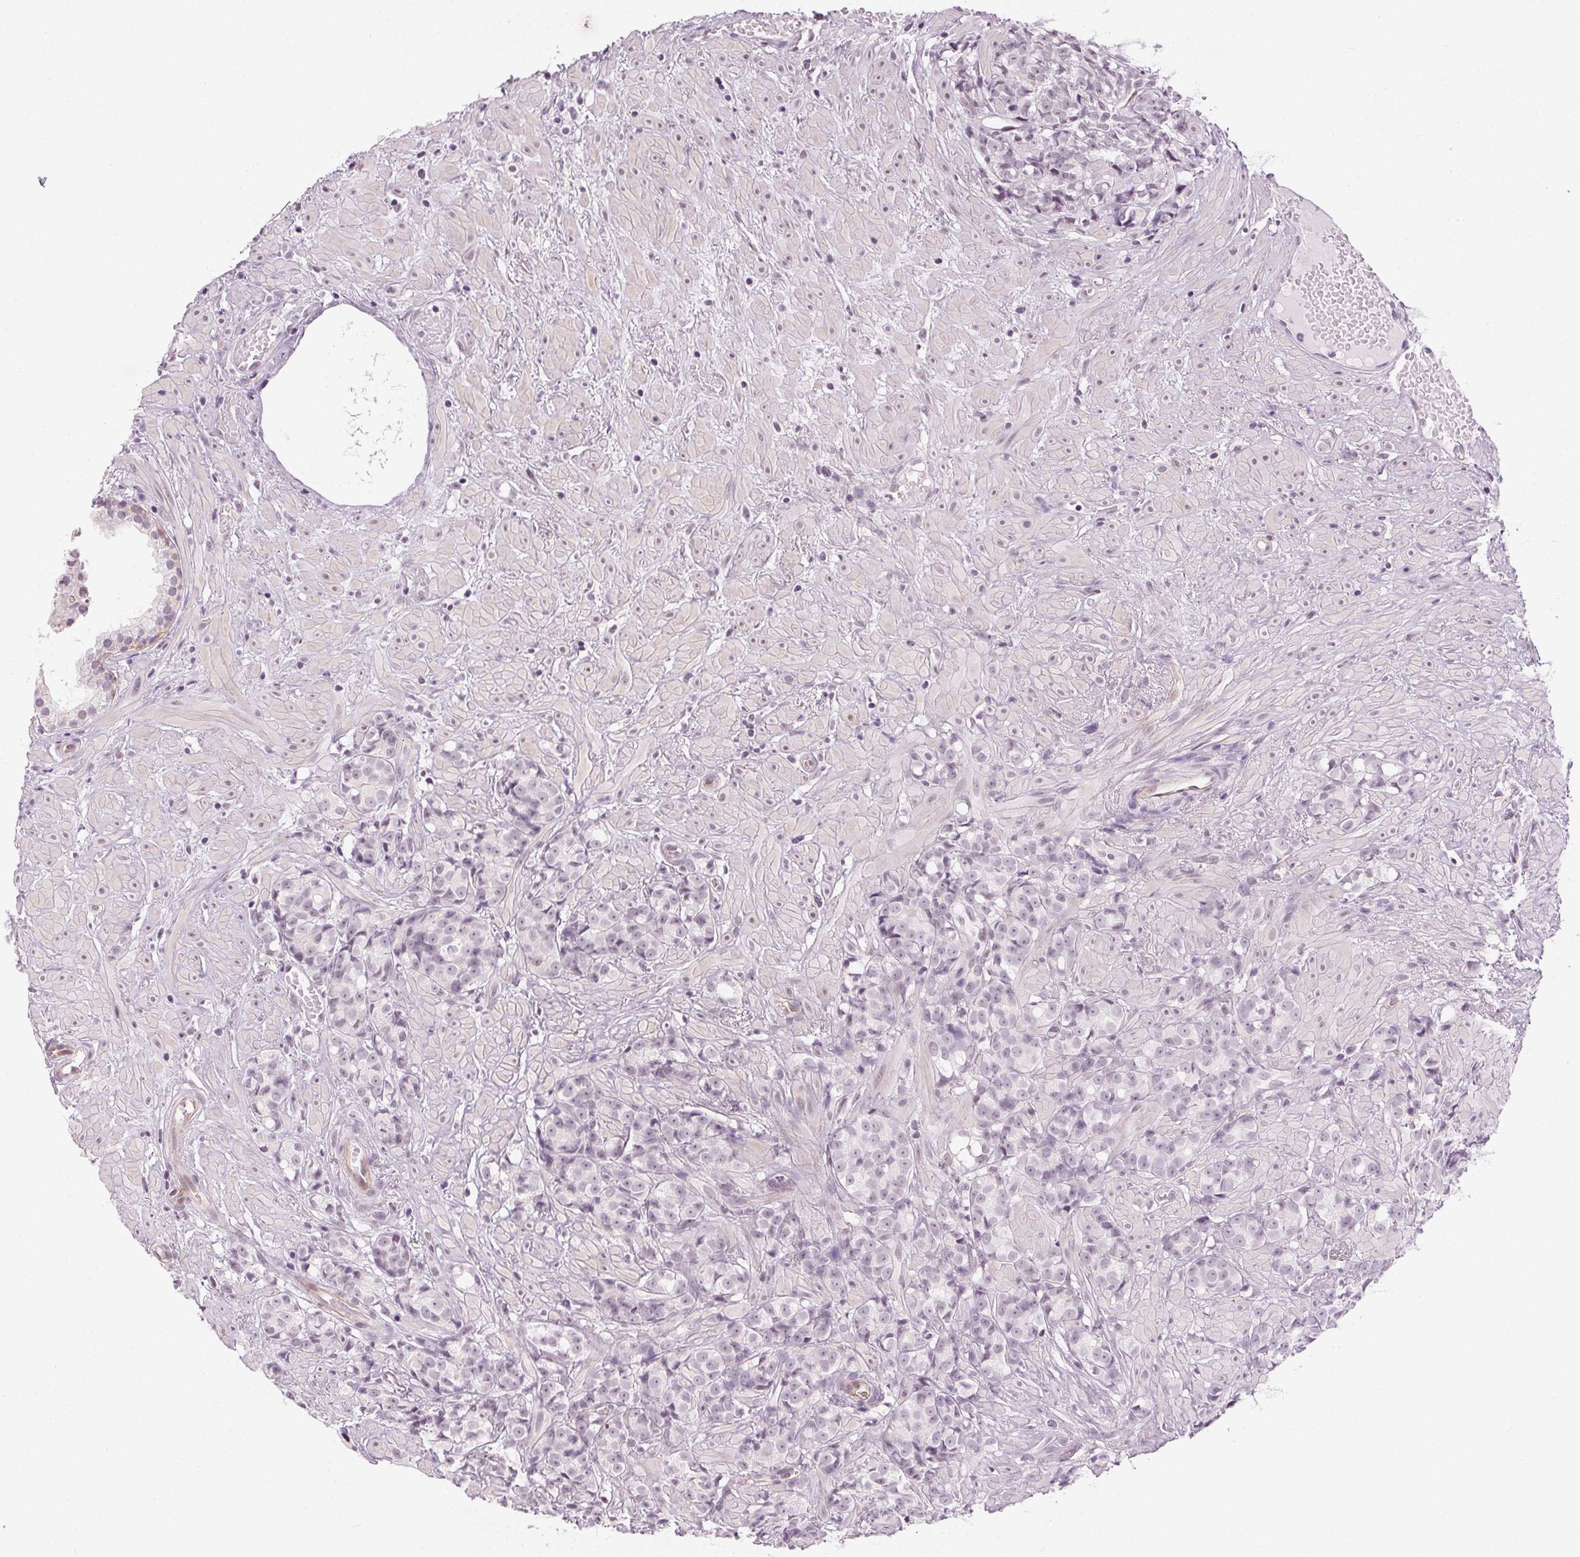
{"staining": {"intensity": "negative", "quantity": "none", "location": "none"}, "tissue": "prostate cancer", "cell_type": "Tumor cells", "image_type": "cancer", "snomed": [{"axis": "morphology", "description": "Adenocarcinoma, High grade"}, {"axis": "topography", "description": "Prostate"}], "caption": "There is no significant expression in tumor cells of prostate cancer (adenocarcinoma (high-grade)).", "gene": "AIF1L", "patient": {"sex": "male", "age": 81}}